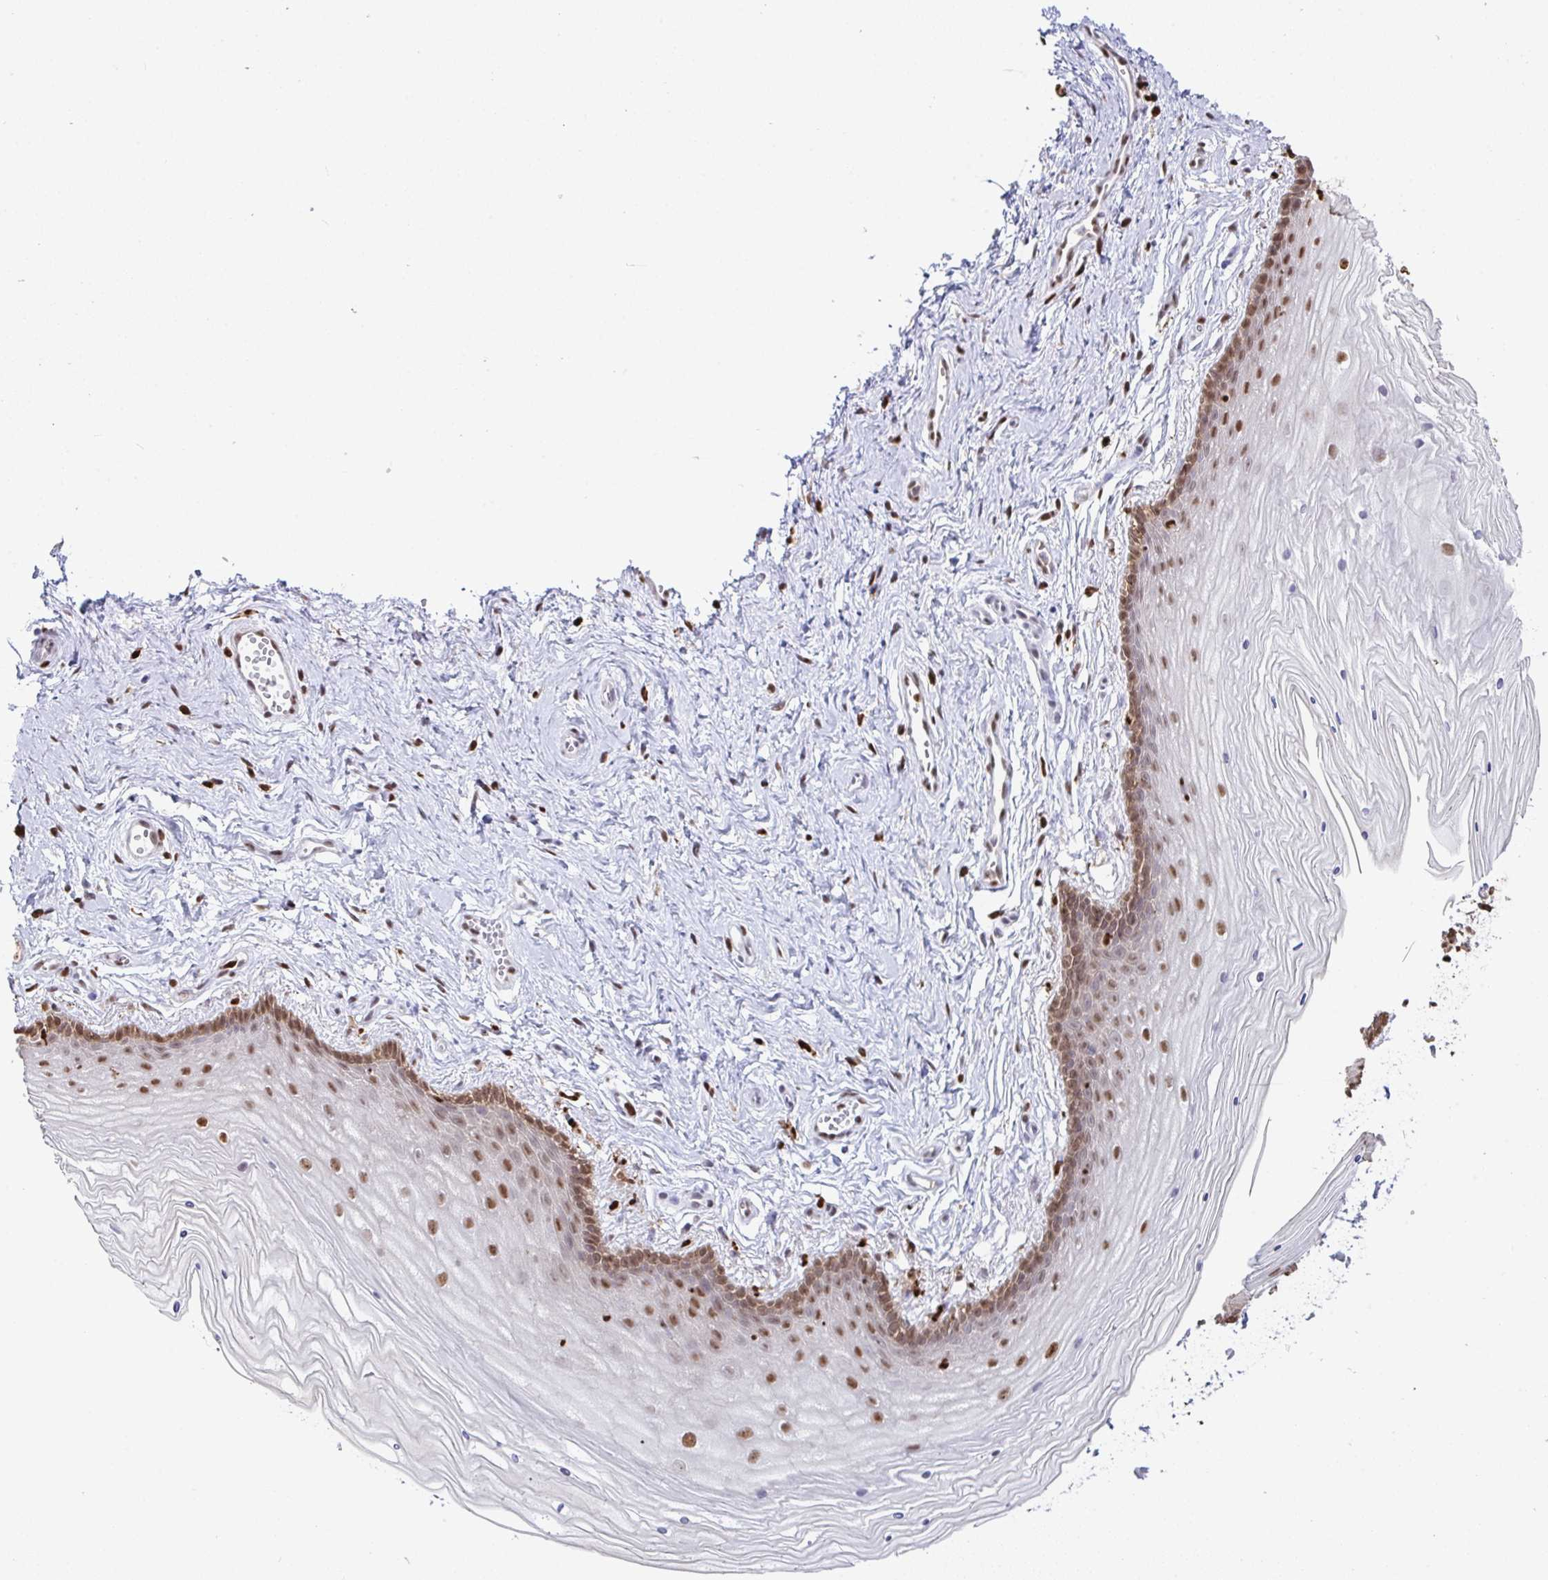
{"staining": {"intensity": "strong", "quantity": "25%-75%", "location": "nuclear"}, "tissue": "vagina", "cell_type": "Squamous epithelial cells", "image_type": "normal", "snomed": [{"axis": "morphology", "description": "Normal tissue, NOS"}, {"axis": "topography", "description": "Vagina"}], "caption": "IHC (DAB (3,3'-diaminobenzidine)) staining of normal vagina reveals strong nuclear protein expression in approximately 25%-75% of squamous epithelial cells.", "gene": "BTBD10", "patient": {"sex": "female", "age": 38}}